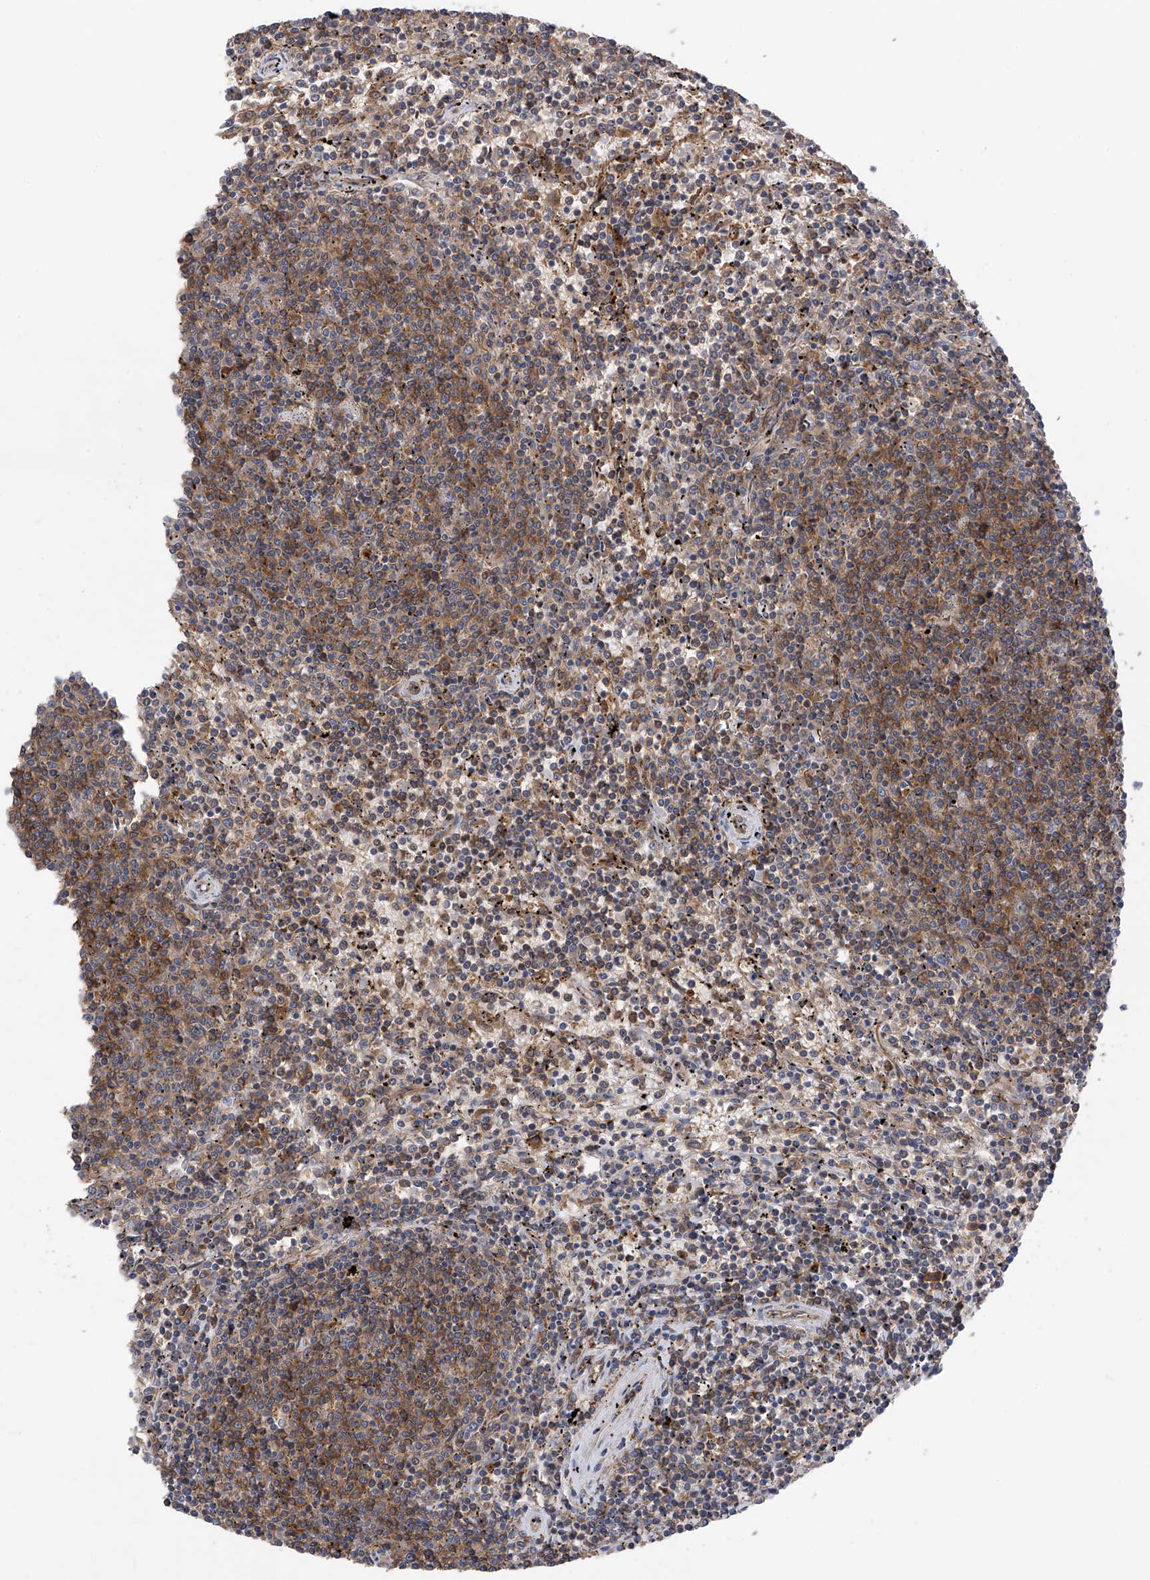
{"staining": {"intensity": "moderate", "quantity": ">75%", "location": "cytoplasmic/membranous"}, "tissue": "lymphoma", "cell_type": "Tumor cells", "image_type": "cancer", "snomed": [{"axis": "morphology", "description": "Malignant lymphoma, non-Hodgkin's type, Low grade"}, {"axis": "topography", "description": "Spleen"}], "caption": "Malignant lymphoma, non-Hodgkin's type (low-grade) stained for a protein demonstrates moderate cytoplasmic/membranous positivity in tumor cells.", "gene": "CHPF", "patient": {"sex": "female", "age": 50}}